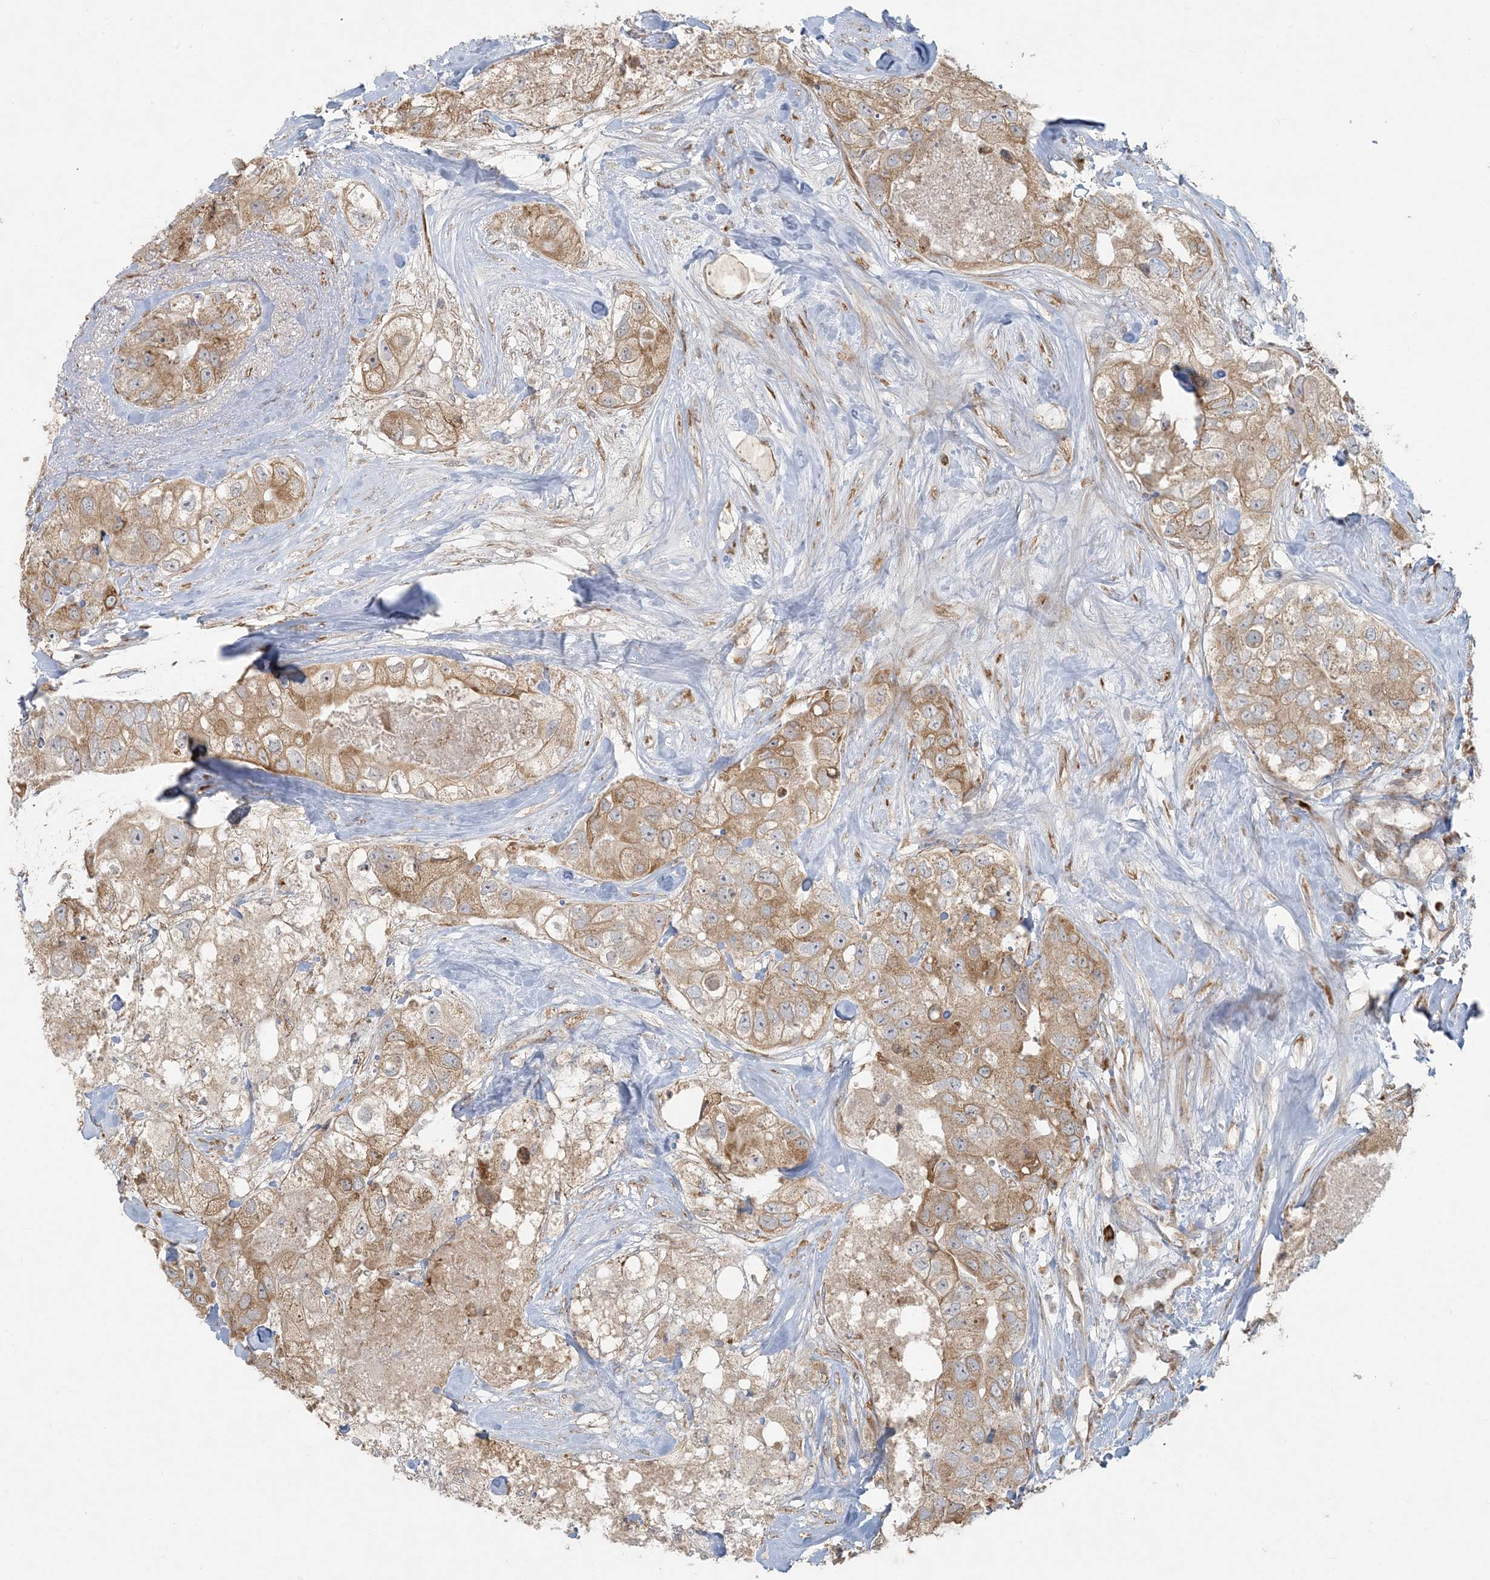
{"staining": {"intensity": "moderate", "quantity": ">75%", "location": "cytoplasmic/membranous"}, "tissue": "breast cancer", "cell_type": "Tumor cells", "image_type": "cancer", "snomed": [{"axis": "morphology", "description": "Duct carcinoma"}, {"axis": "topography", "description": "Breast"}], "caption": "Human breast cancer stained for a protein (brown) exhibits moderate cytoplasmic/membranous positive expression in about >75% of tumor cells.", "gene": "HACL1", "patient": {"sex": "female", "age": 62}}